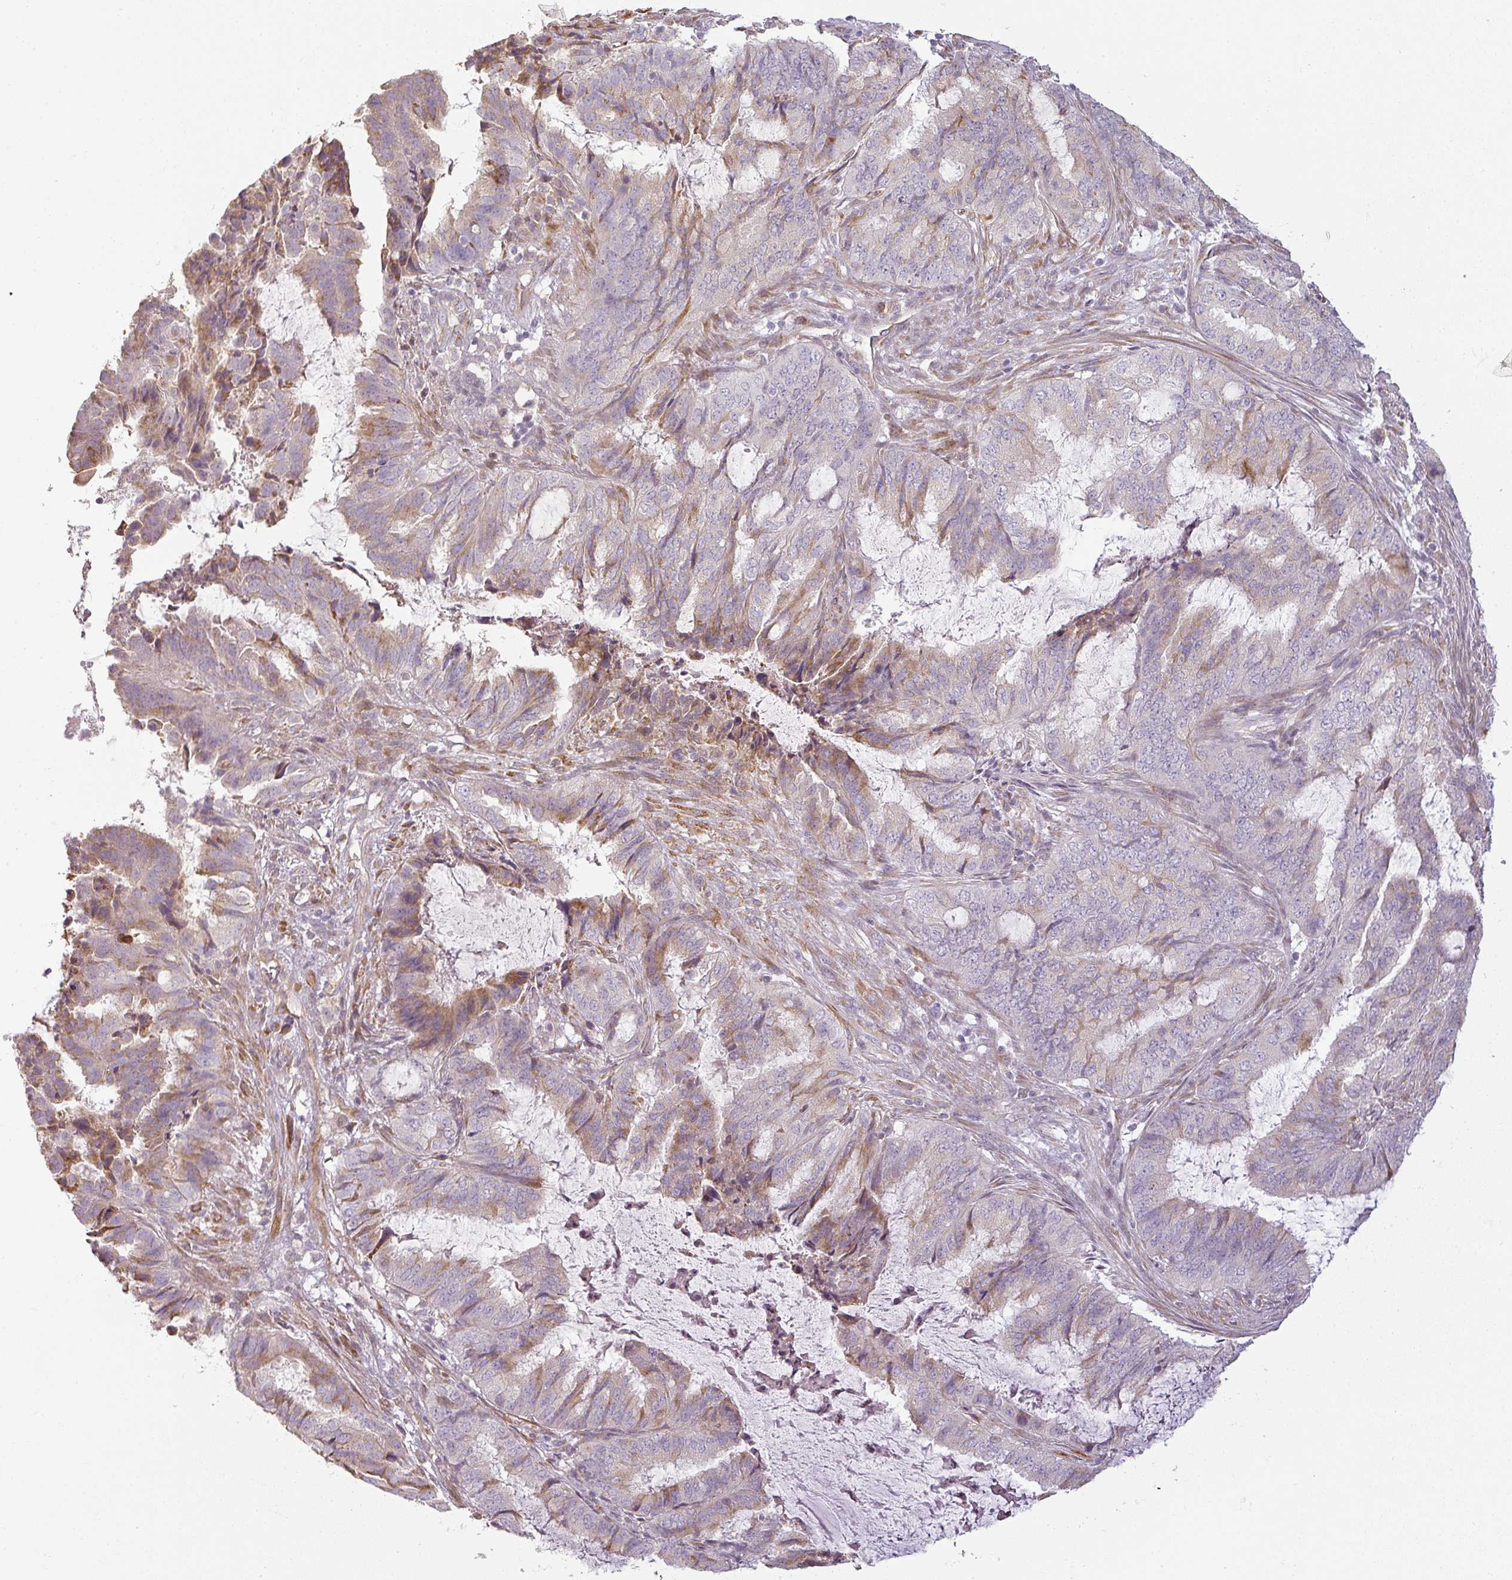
{"staining": {"intensity": "moderate", "quantity": "<25%", "location": "cytoplasmic/membranous"}, "tissue": "endometrial cancer", "cell_type": "Tumor cells", "image_type": "cancer", "snomed": [{"axis": "morphology", "description": "Adenocarcinoma, NOS"}, {"axis": "topography", "description": "Endometrium"}], "caption": "There is low levels of moderate cytoplasmic/membranous positivity in tumor cells of endometrial cancer (adenocarcinoma), as demonstrated by immunohistochemical staining (brown color).", "gene": "CCDC144A", "patient": {"sex": "female", "age": 51}}